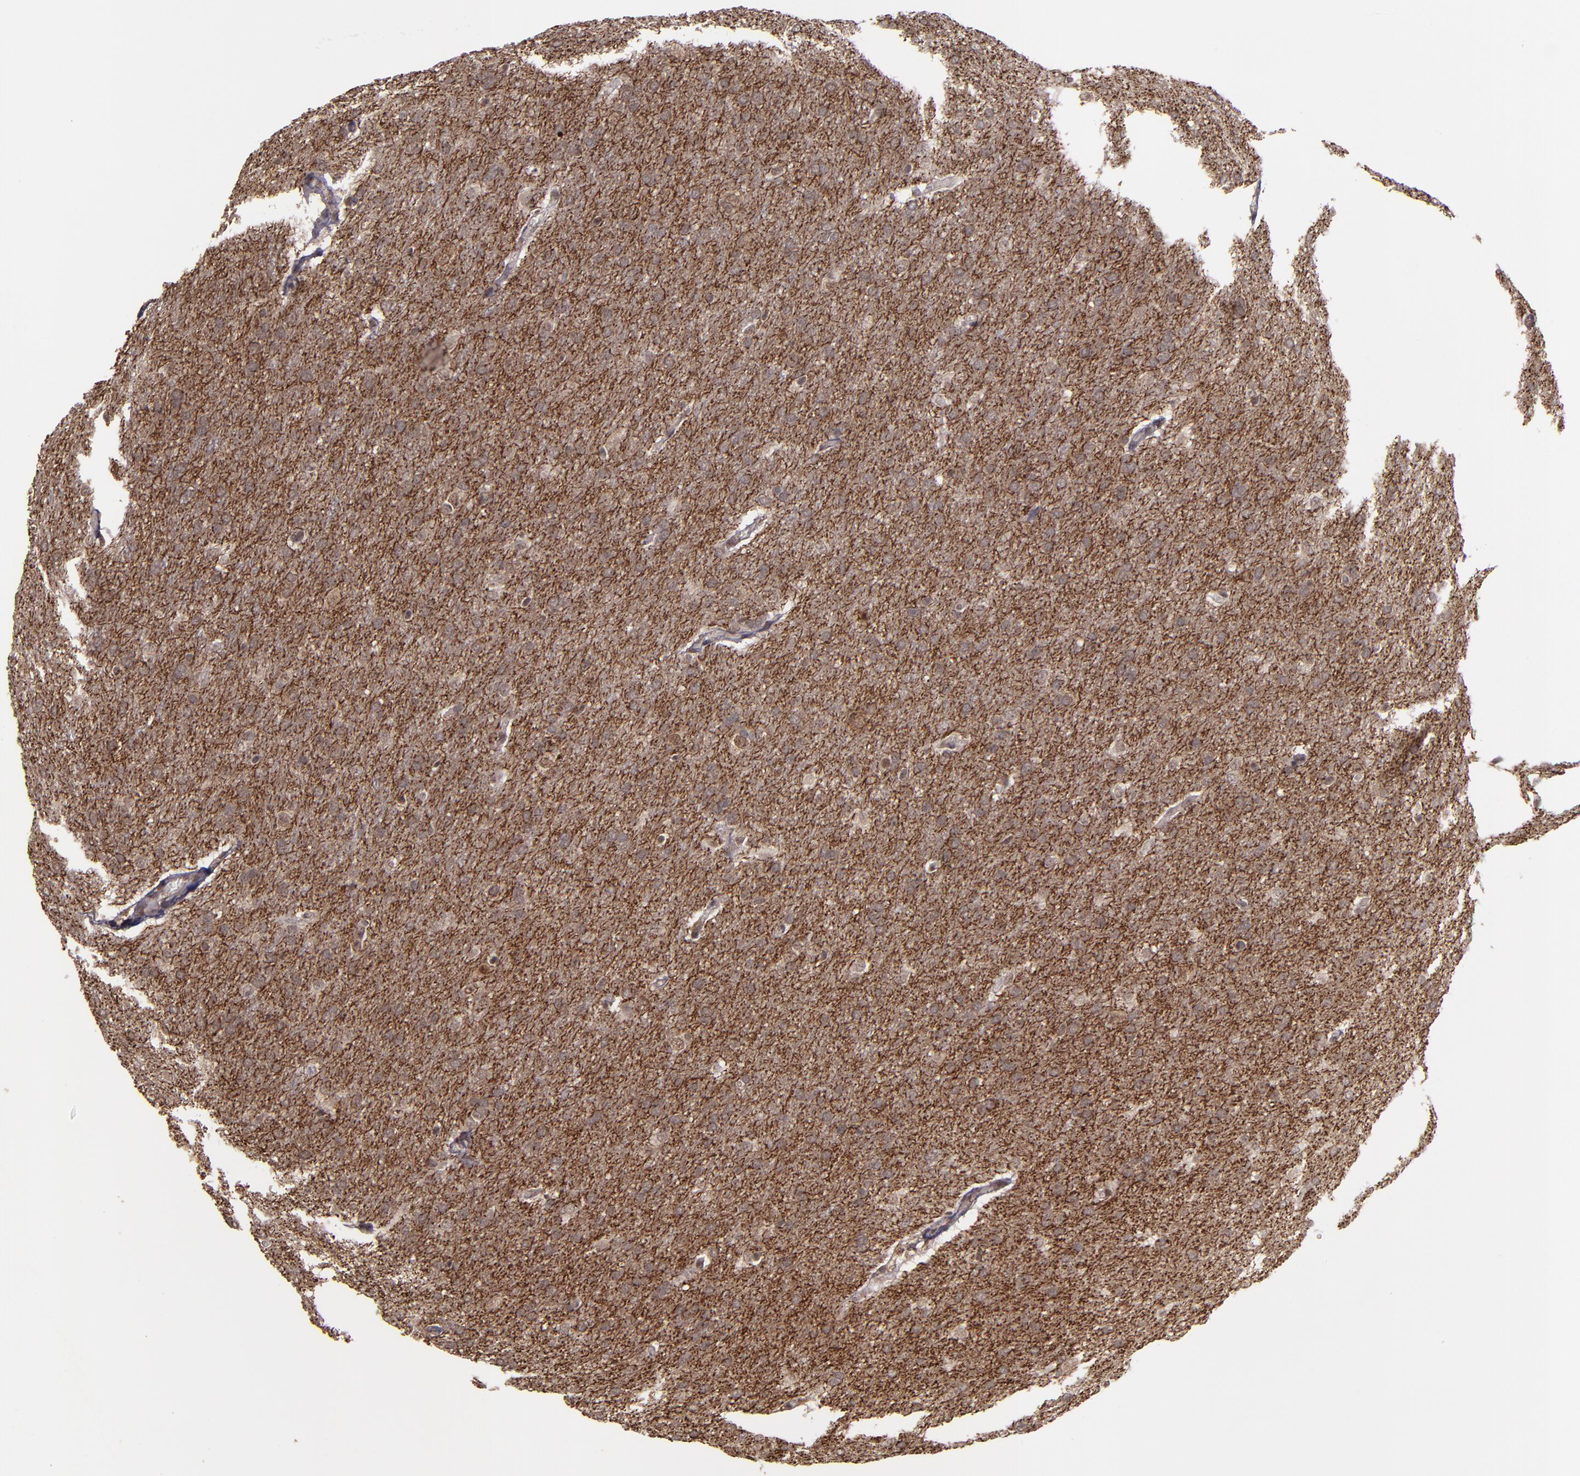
{"staining": {"intensity": "moderate", "quantity": "<25%", "location": "cytoplasmic/membranous,nuclear"}, "tissue": "glioma", "cell_type": "Tumor cells", "image_type": "cancer", "snomed": [{"axis": "morphology", "description": "Glioma, malignant, Low grade"}, {"axis": "topography", "description": "Brain"}], "caption": "The histopathology image reveals staining of glioma, revealing moderate cytoplasmic/membranous and nuclear protein positivity (brown color) within tumor cells. (IHC, brightfield microscopy, high magnification).", "gene": "SIPA1L1", "patient": {"sex": "female", "age": 32}}